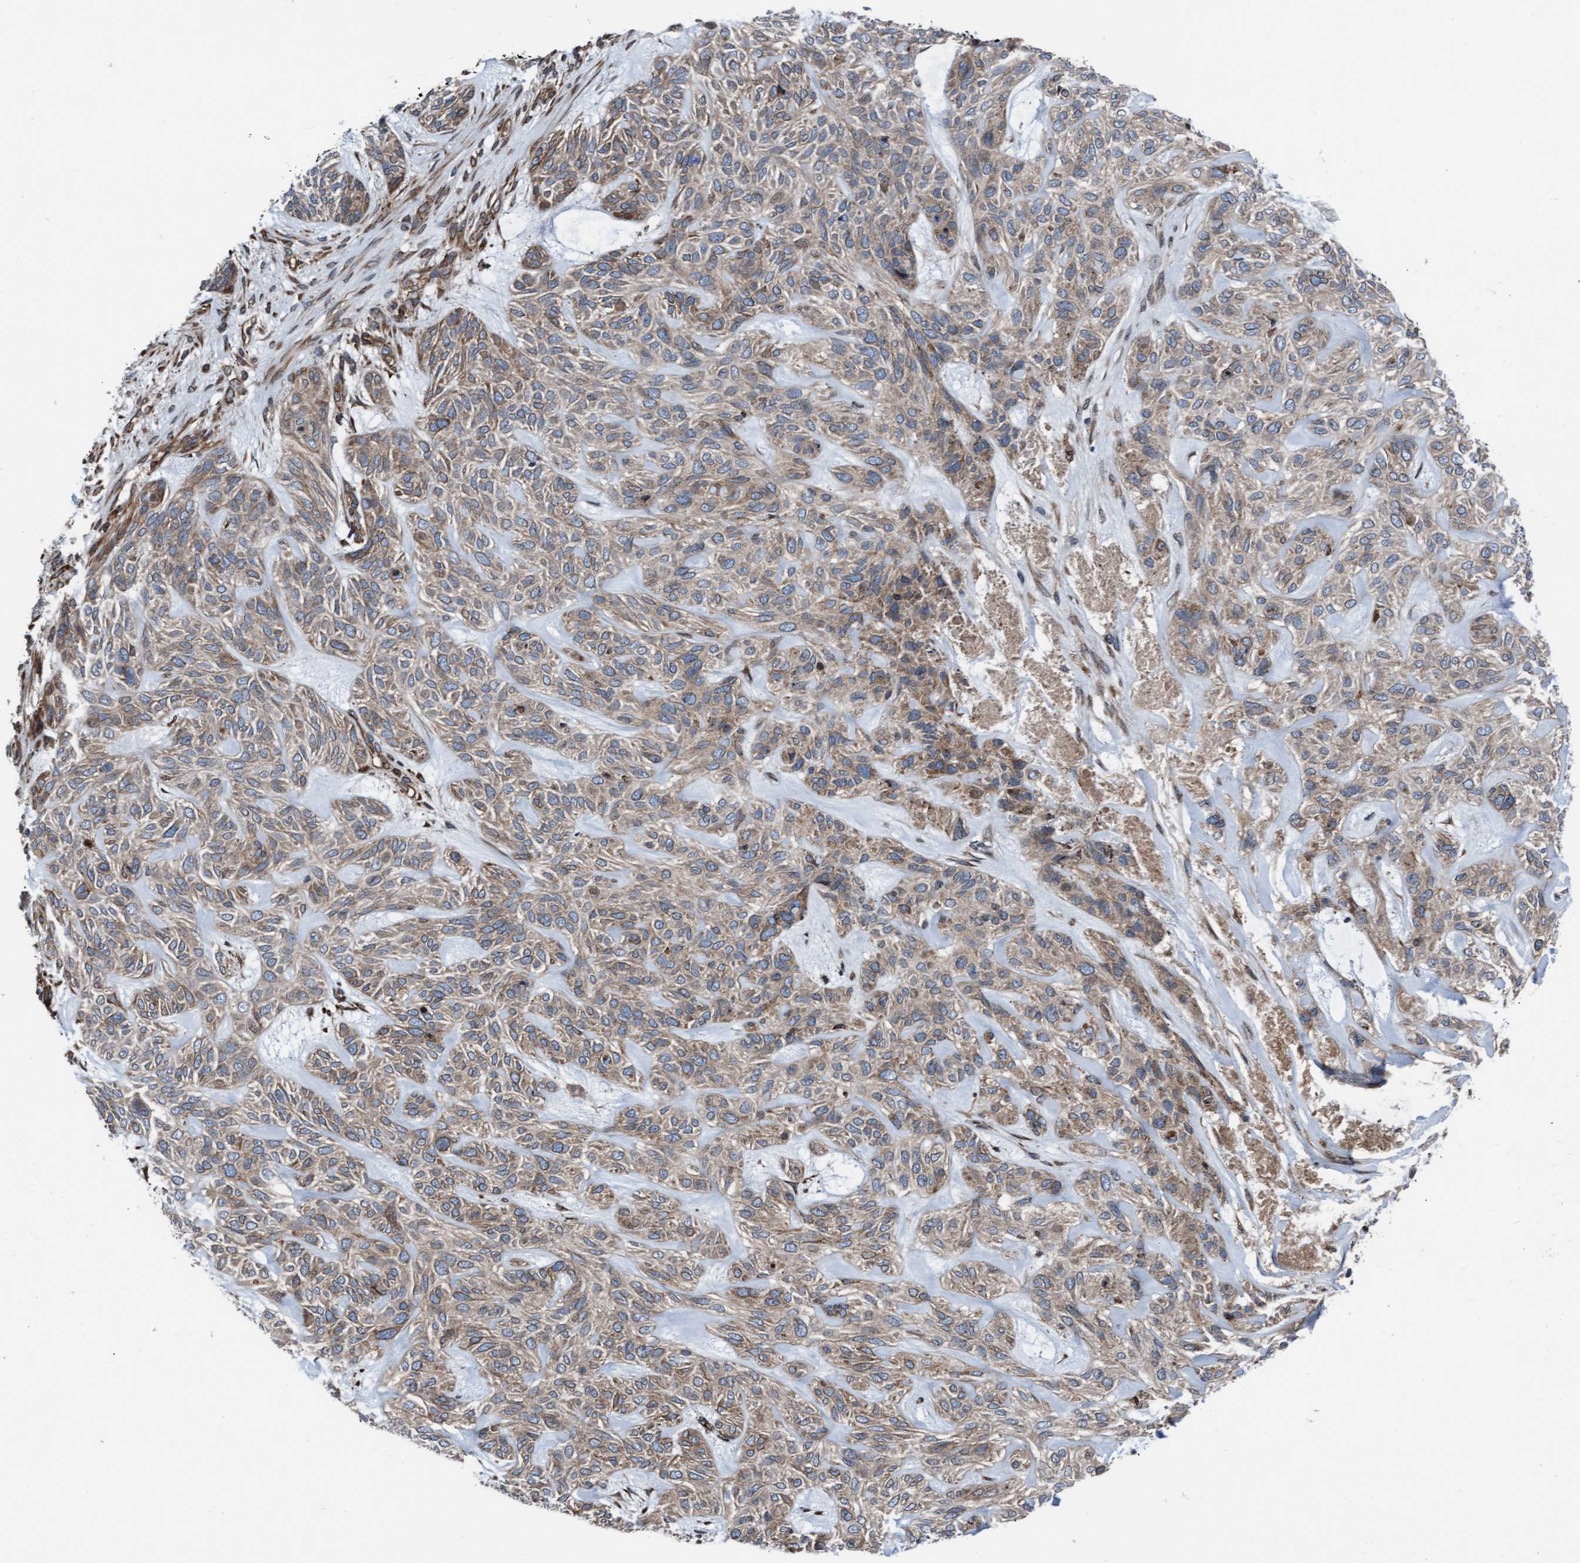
{"staining": {"intensity": "weak", "quantity": ">75%", "location": "cytoplasmic/membranous"}, "tissue": "skin cancer", "cell_type": "Tumor cells", "image_type": "cancer", "snomed": [{"axis": "morphology", "description": "Basal cell carcinoma"}, {"axis": "topography", "description": "Skin"}], "caption": "Weak cytoplasmic/membranous protein positivity is seen in approximately >75% of tumor cells in skin cancer. (brown staining indicates protein expression, while blue staining denotes nuclei).", "gene": "RAP1GAP2", "patient": {"sex": "male", "age": 55}}